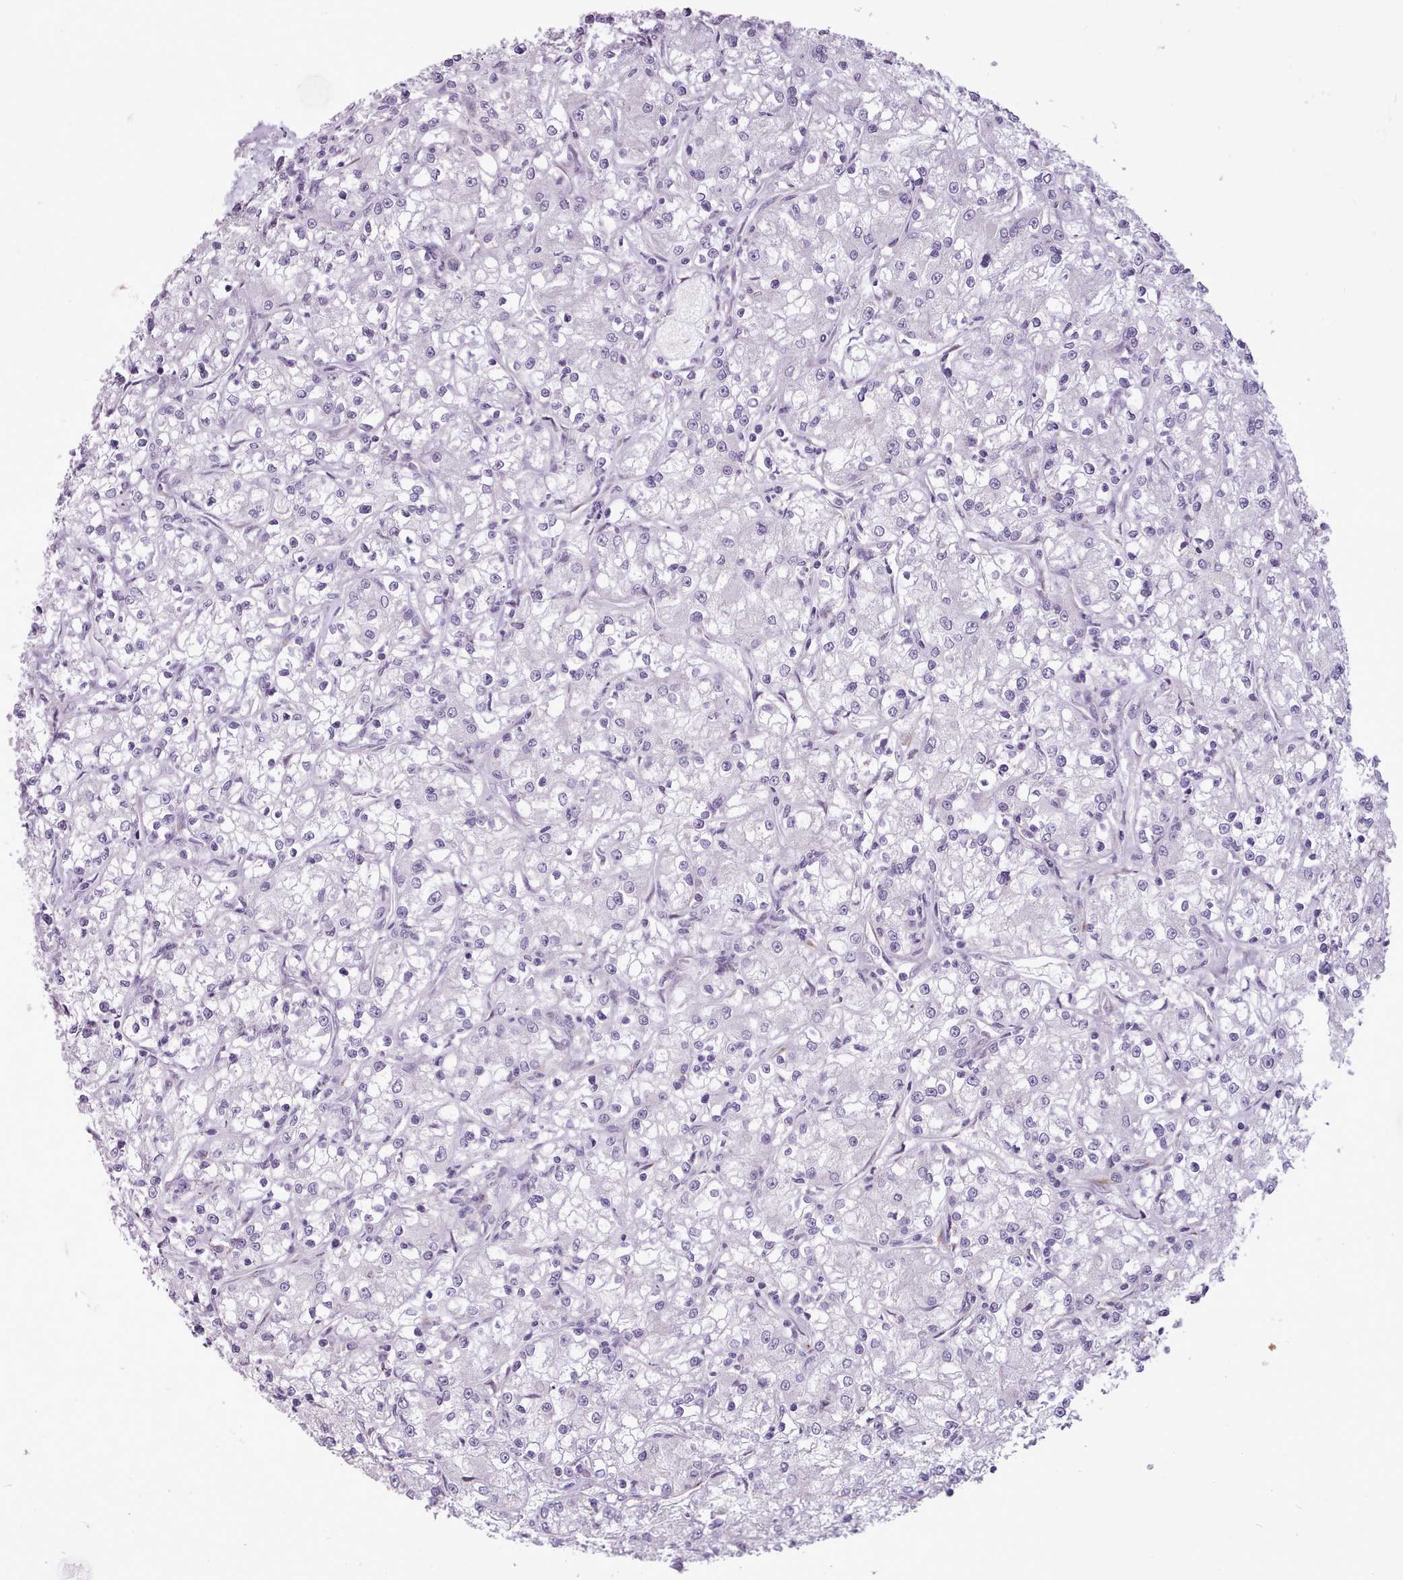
{"staining": {"intensity": "negative", "quantity": "none", "location": "none"}, "tissue": "renal cancer", "cell_type": "Tumor cells", "image_type": "cancer", "snomed": [{"axis": "morphology", "description": "Adenocarcinoma, NOS"}, {"axis": "topography", "description": "Kidney"}], "caption": "Immunohistochemical staining of human adenocarcinoma (renal) demonstrates no significant expression in tumor cells.", "gene": "SLURP1", "patient": {"sex": "female", "age": 59}}